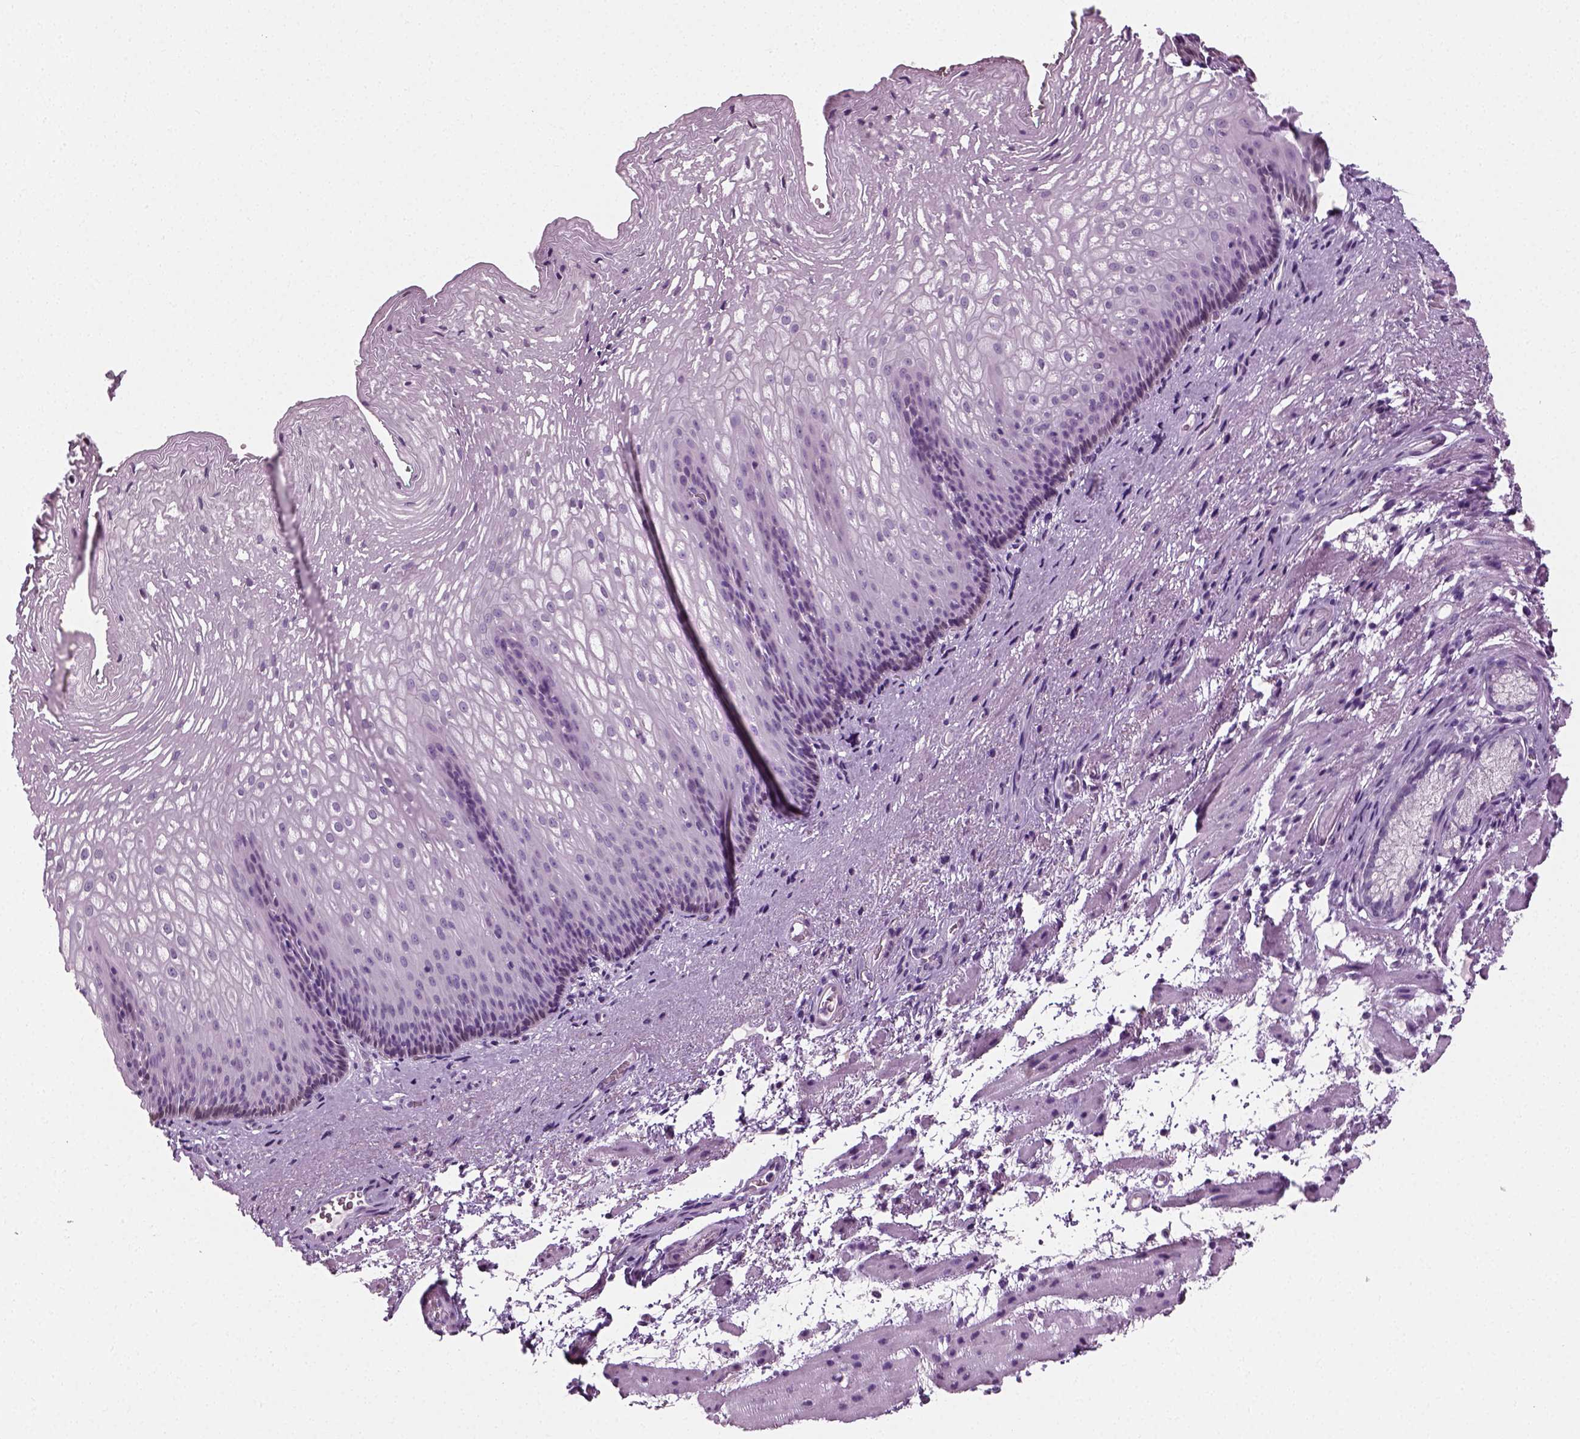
{"staining": {"intensity": "negative", "quantity": "none", "location": "none"}, "tissue": "esophagus", "cell_type": "Squamous epithelial cells", "image_type": "normal", "snomed": [{"axis": "morphology", "description": "Normal tissue, NOS"}, {"axis": "topography", "description": "Esophagus"}], "caption": "This is a image of IHC staining of normal esophagus, which shows no positivity in squamous epithelial cells. (Stains: DAB IHC with hematoxylin counter stain, Microscopy: brightfield microscopy at high magnification).", "gene": "SPATA31E1", "patient": {"sex": "male", "age": 76}}